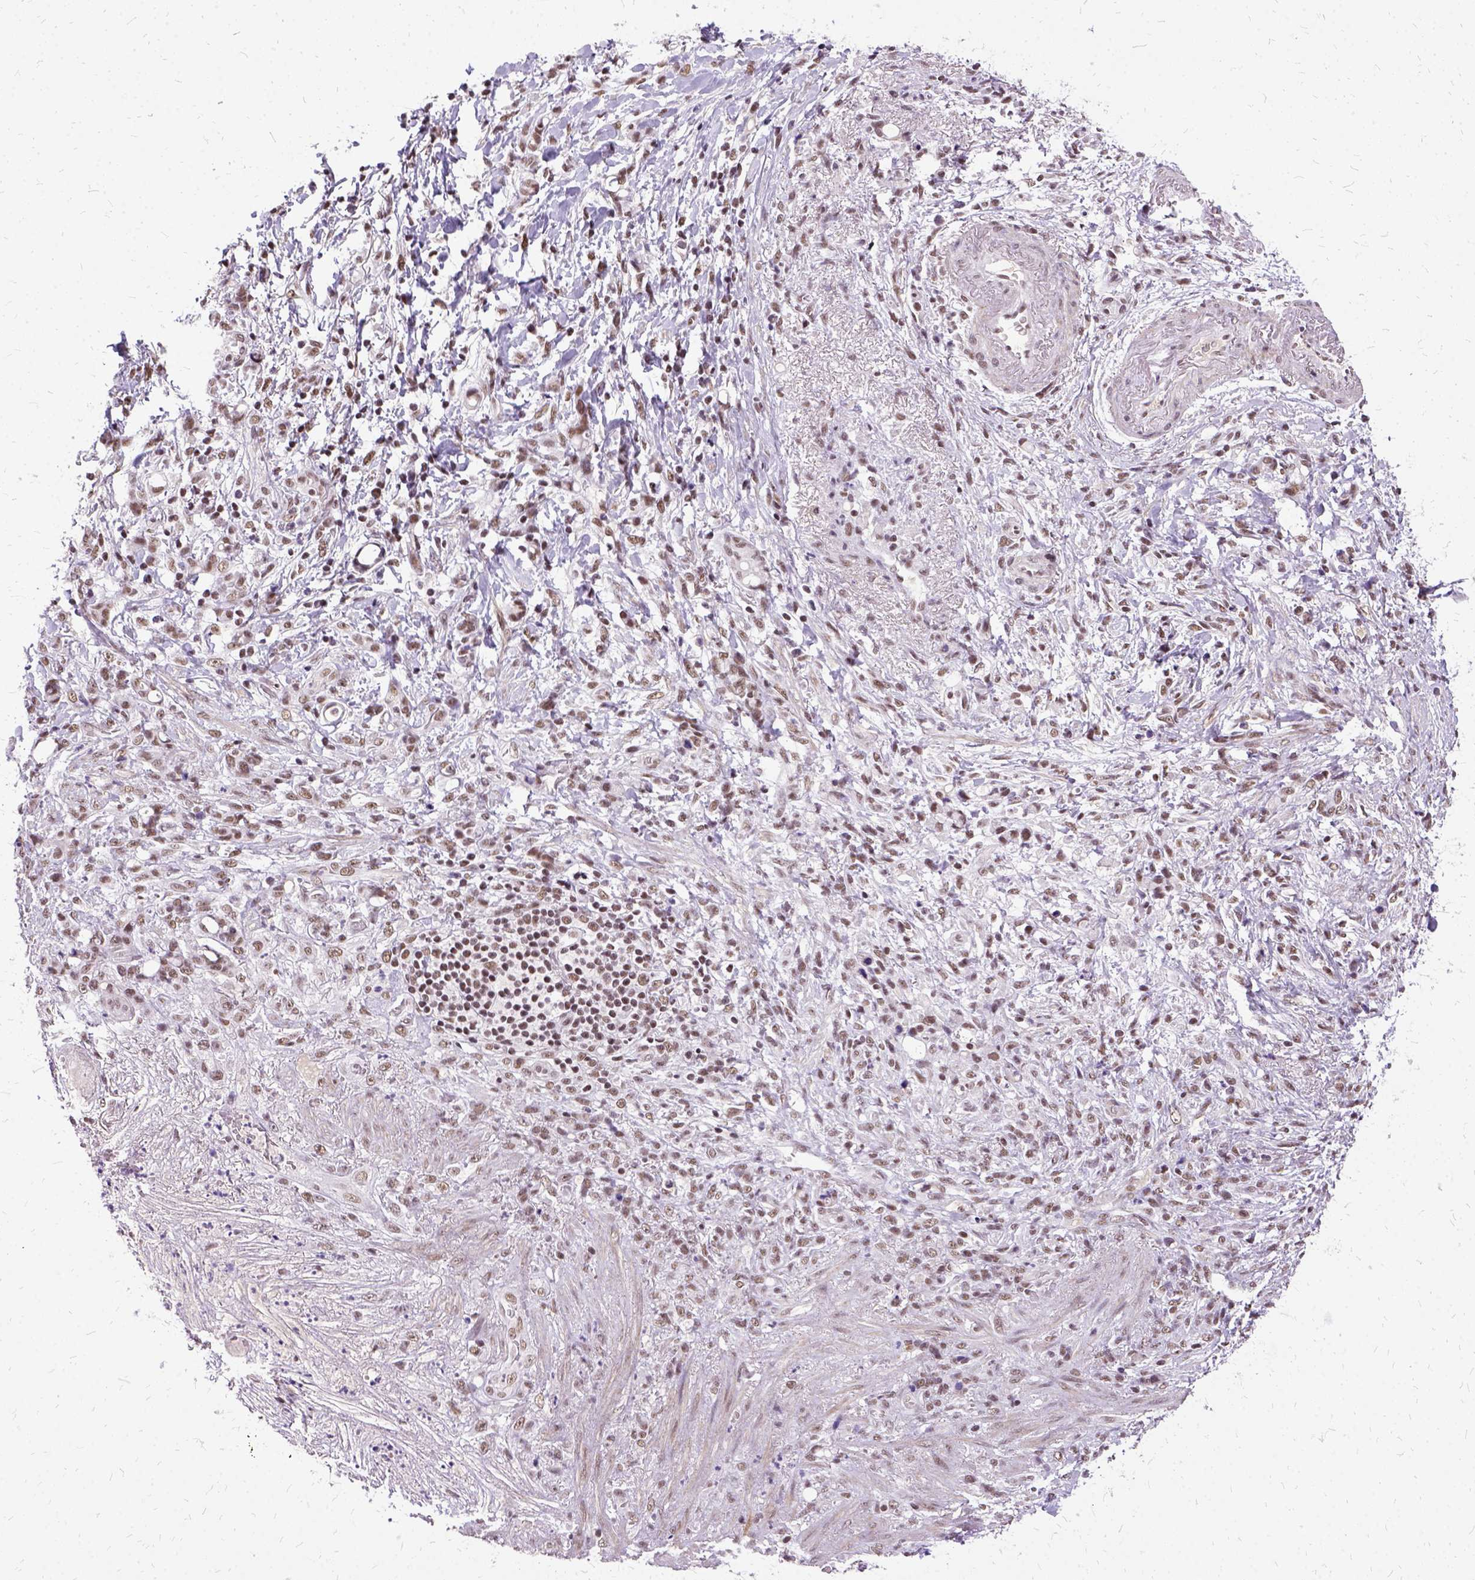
{"staining": {"intensity": "moderate", "quantity": ">75%", "location": "nuclear"}, "tissue": "stomach cancer", "cell_type": "Tumor cells", "image_type": "cancer", "snomed": [{"axis": "morphology", "description": "Adenocarcinoma, NOS"}, {"axis": "topography", "description": "Stomach"}], "caption": "IHC (DAB) staining of human stomach cancer (adenocarcinoma) demonstrates moderate nuclear protein expression in approximately >75% of tumor cells.", "gene": "SETD1A", "patient": {"sex": "female", "age": 84}}